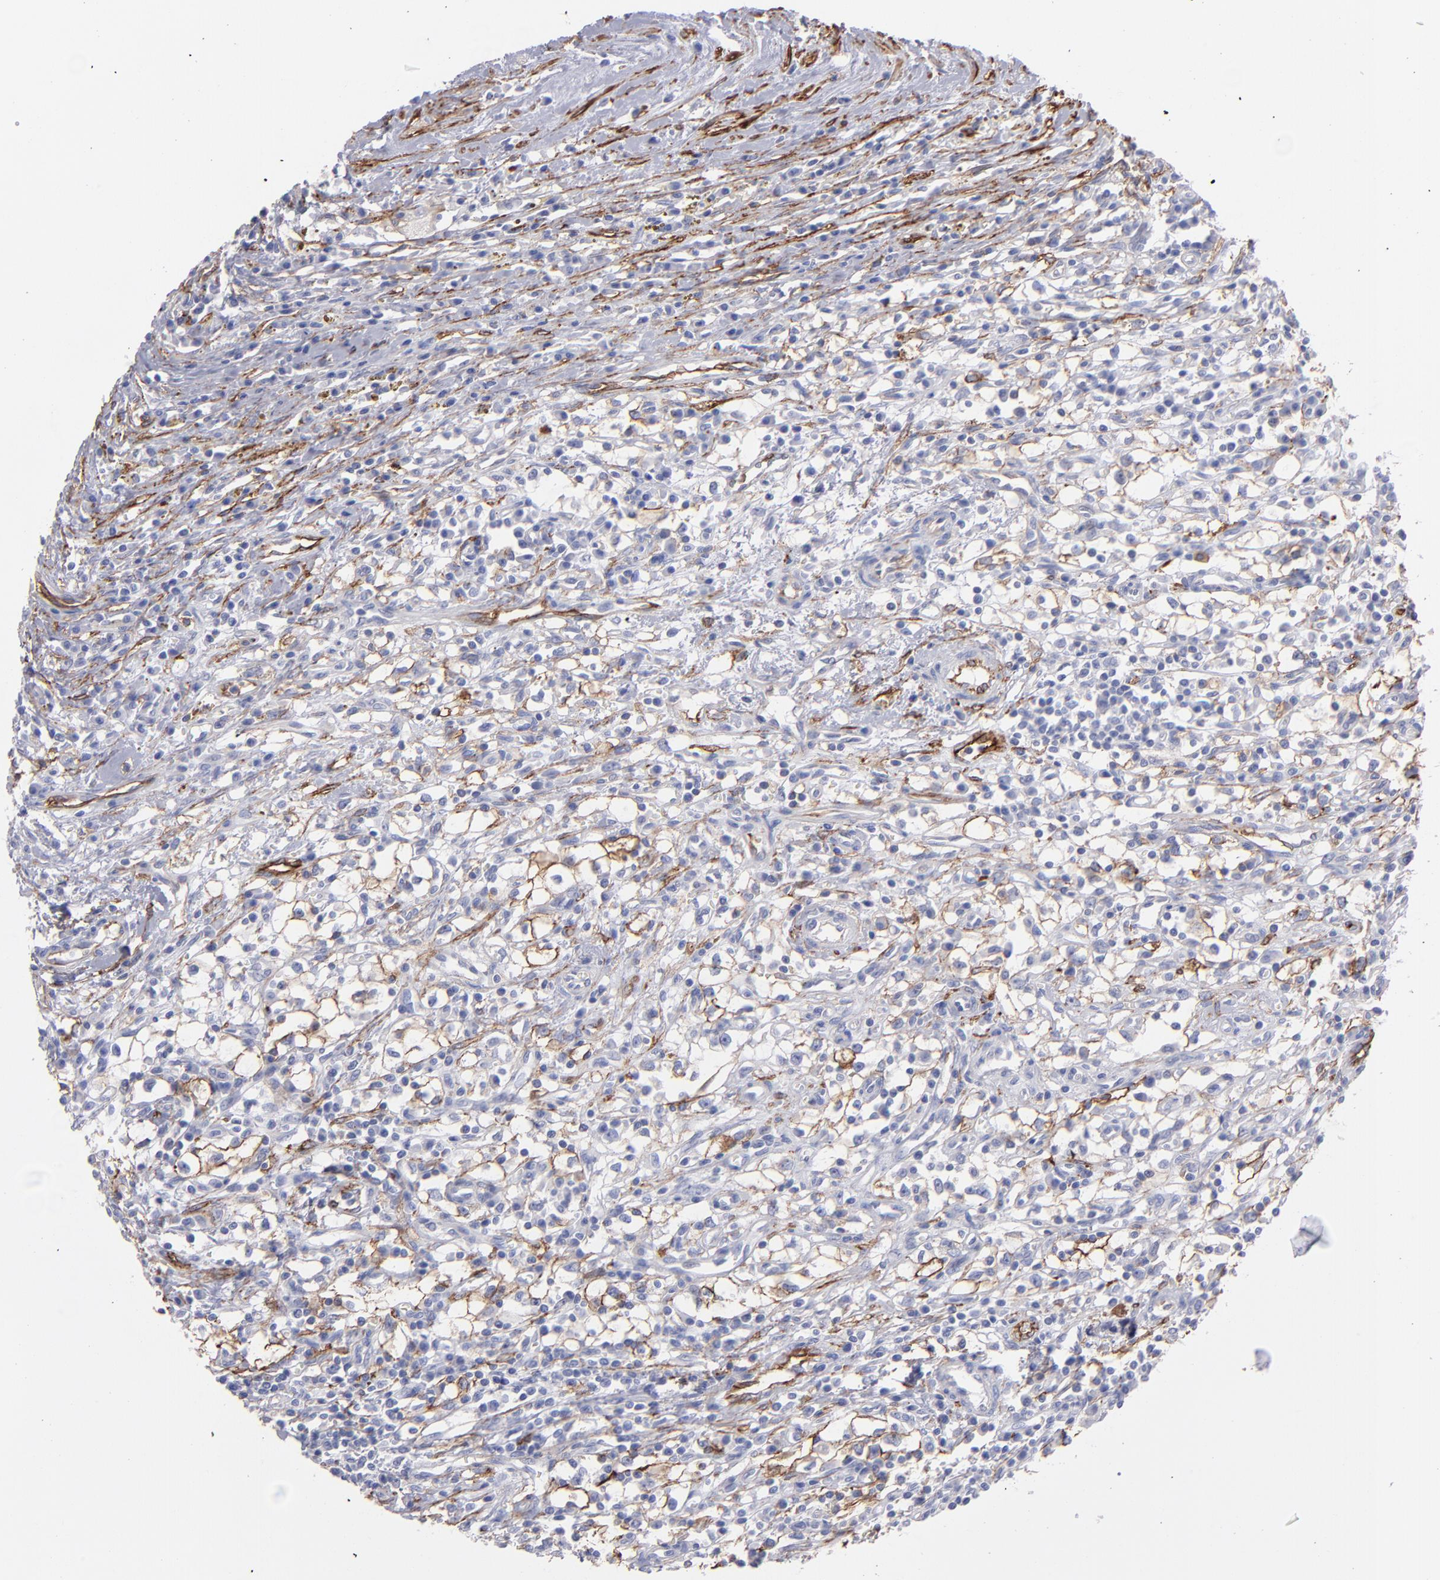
{"staining": {"intensity": "weak", "quantity": "<25%", "location": "cytoplasmic/membranous"}, "tissue": "renal cancer", "cell_type": "Tumor cells", "image_type": "cancer", "snomed": [{"axis": "morphology", "description": "Adenocarcinoma, NOS"}, {"axis": "topography", "description": "Kidney"}], "caption": "Photomicrograph shows no significant protein positivity in tumor cells of renal cancer. Nuclei are stained in blue.", "gene": "AHNAK2", "patient": {"sex": "male", "age": 82}}